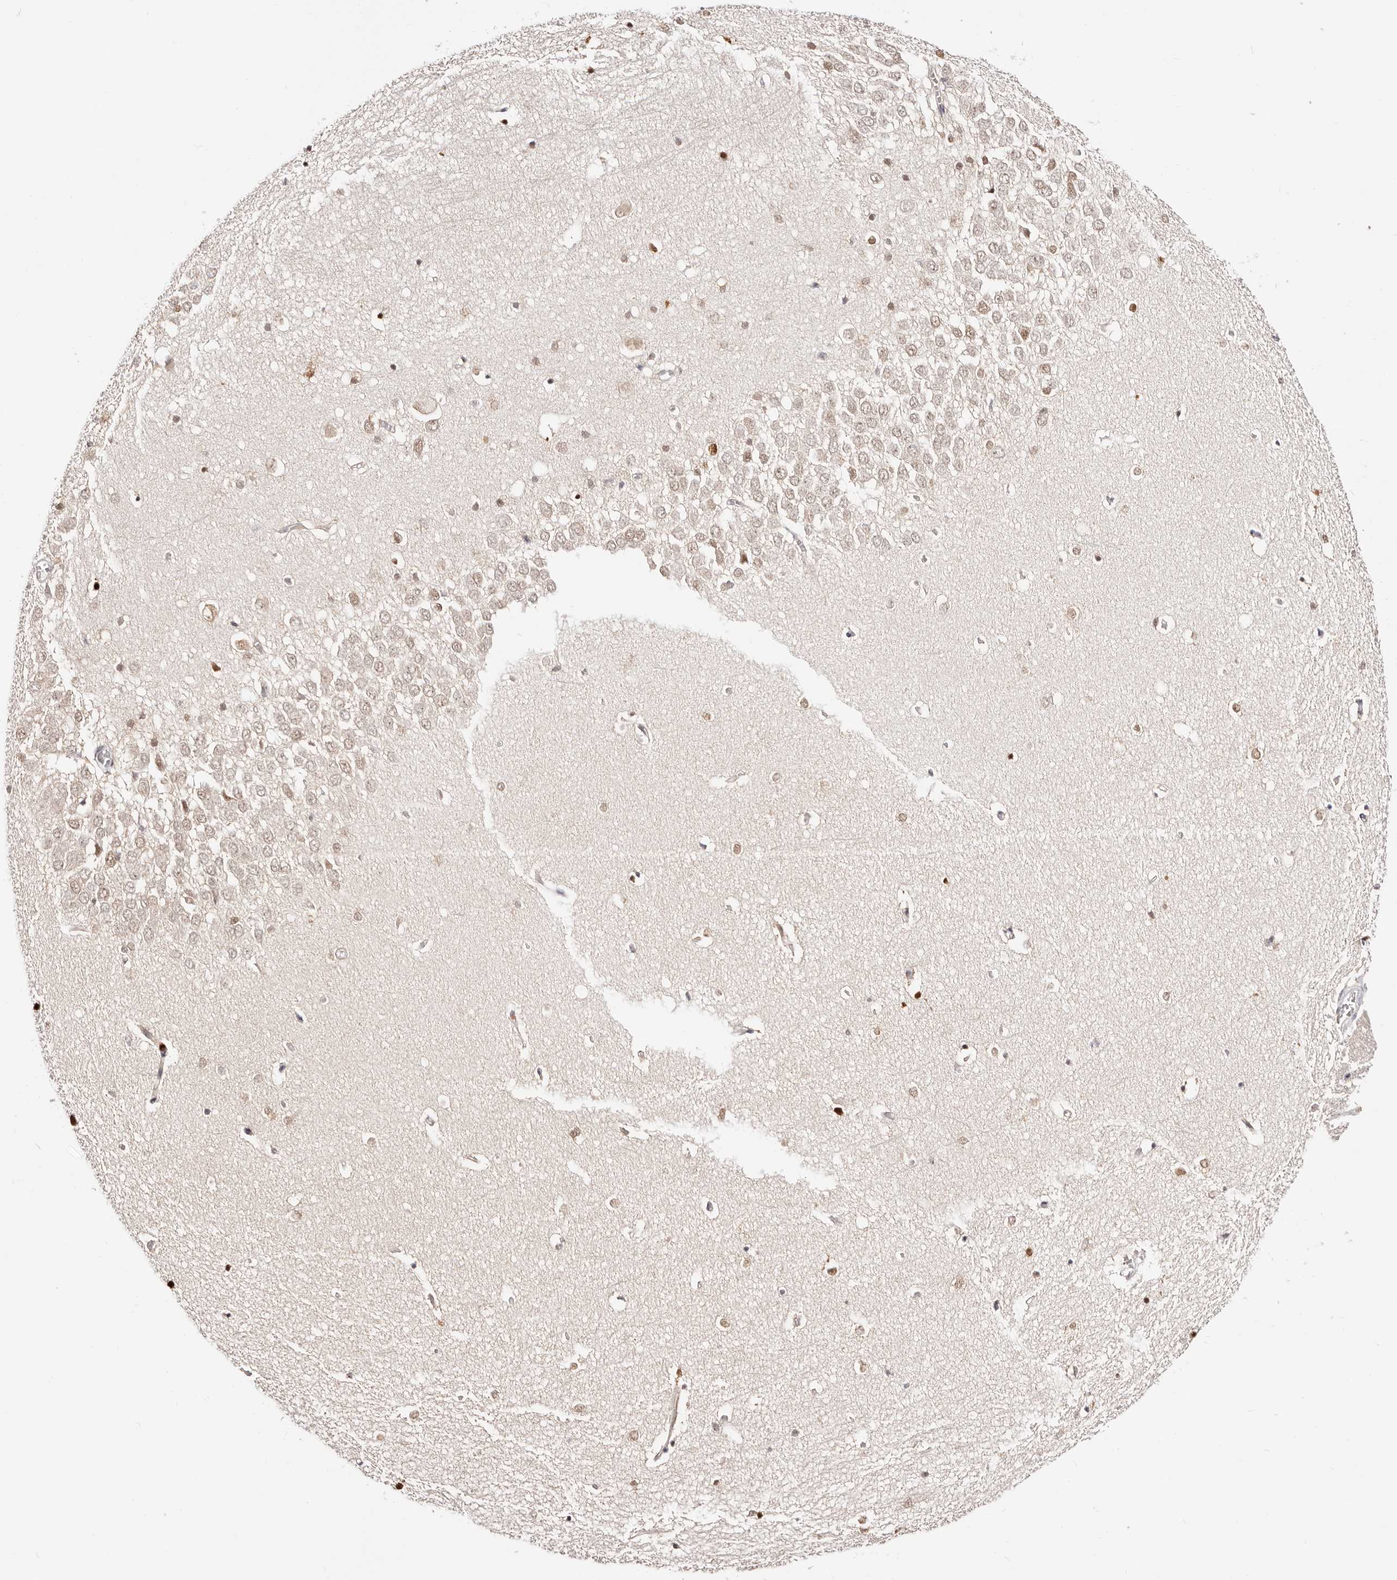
{"staining": {"intensity": "moderate", "quantity": "25%-75%", "location": "nuclear"}, "tissue": "hippocampus", "cell_type": "Glial cells", "image_type": "normal", "snomed": [{"axis": "morphology", "description": "Normal tissue, NOS"}, {"axis": "topography", "description": "Hippocampus"}], "caption": "Immunohistochemical staining of unremarkable hippocampus displays 25%-75% levels of moderate nuclear protein staining in about 25%-75% of glial cells.", "gene": "TKT", "patient": {"sex": "female", "age": 64}}